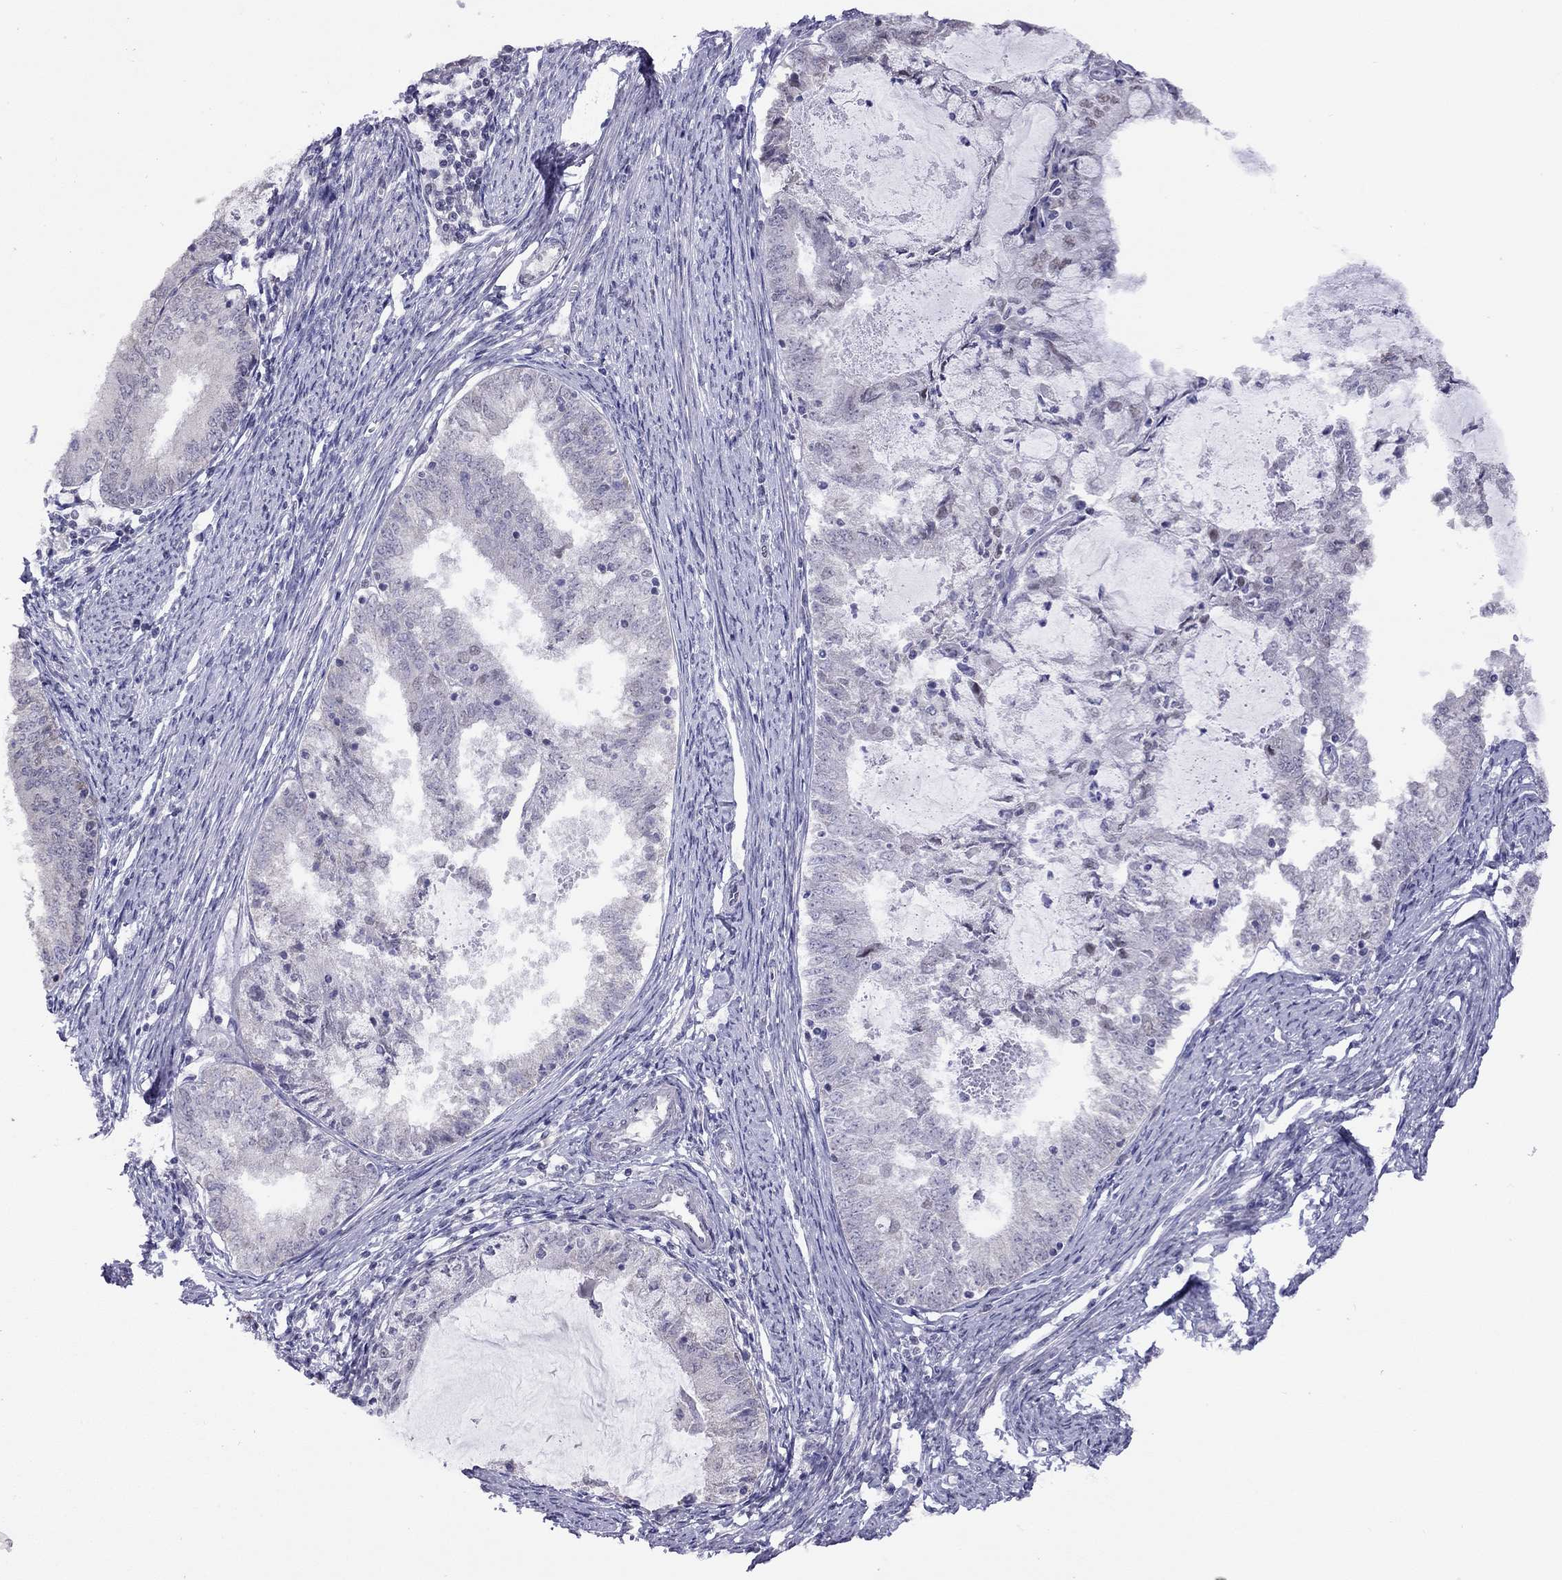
{"staining": {"intensity": "negative", "quantity": "none", "location": "none"}, "tissue": "endometrial cancer", "cell_type": "Tumor cells", "image_type": "cancer", "snomed": [{"axis": "morphology", "description": "Adenocarcinoma, NOS"}, {"axis": "topography", "description": "Endometrium"}], "caption": "This is an immunohistochemistry (IHC) histopathology image of human endometrial cancer. There is no expression in tumor cells.", "gene": "HES5", "patient": {"sex": "female", "age": 57}}